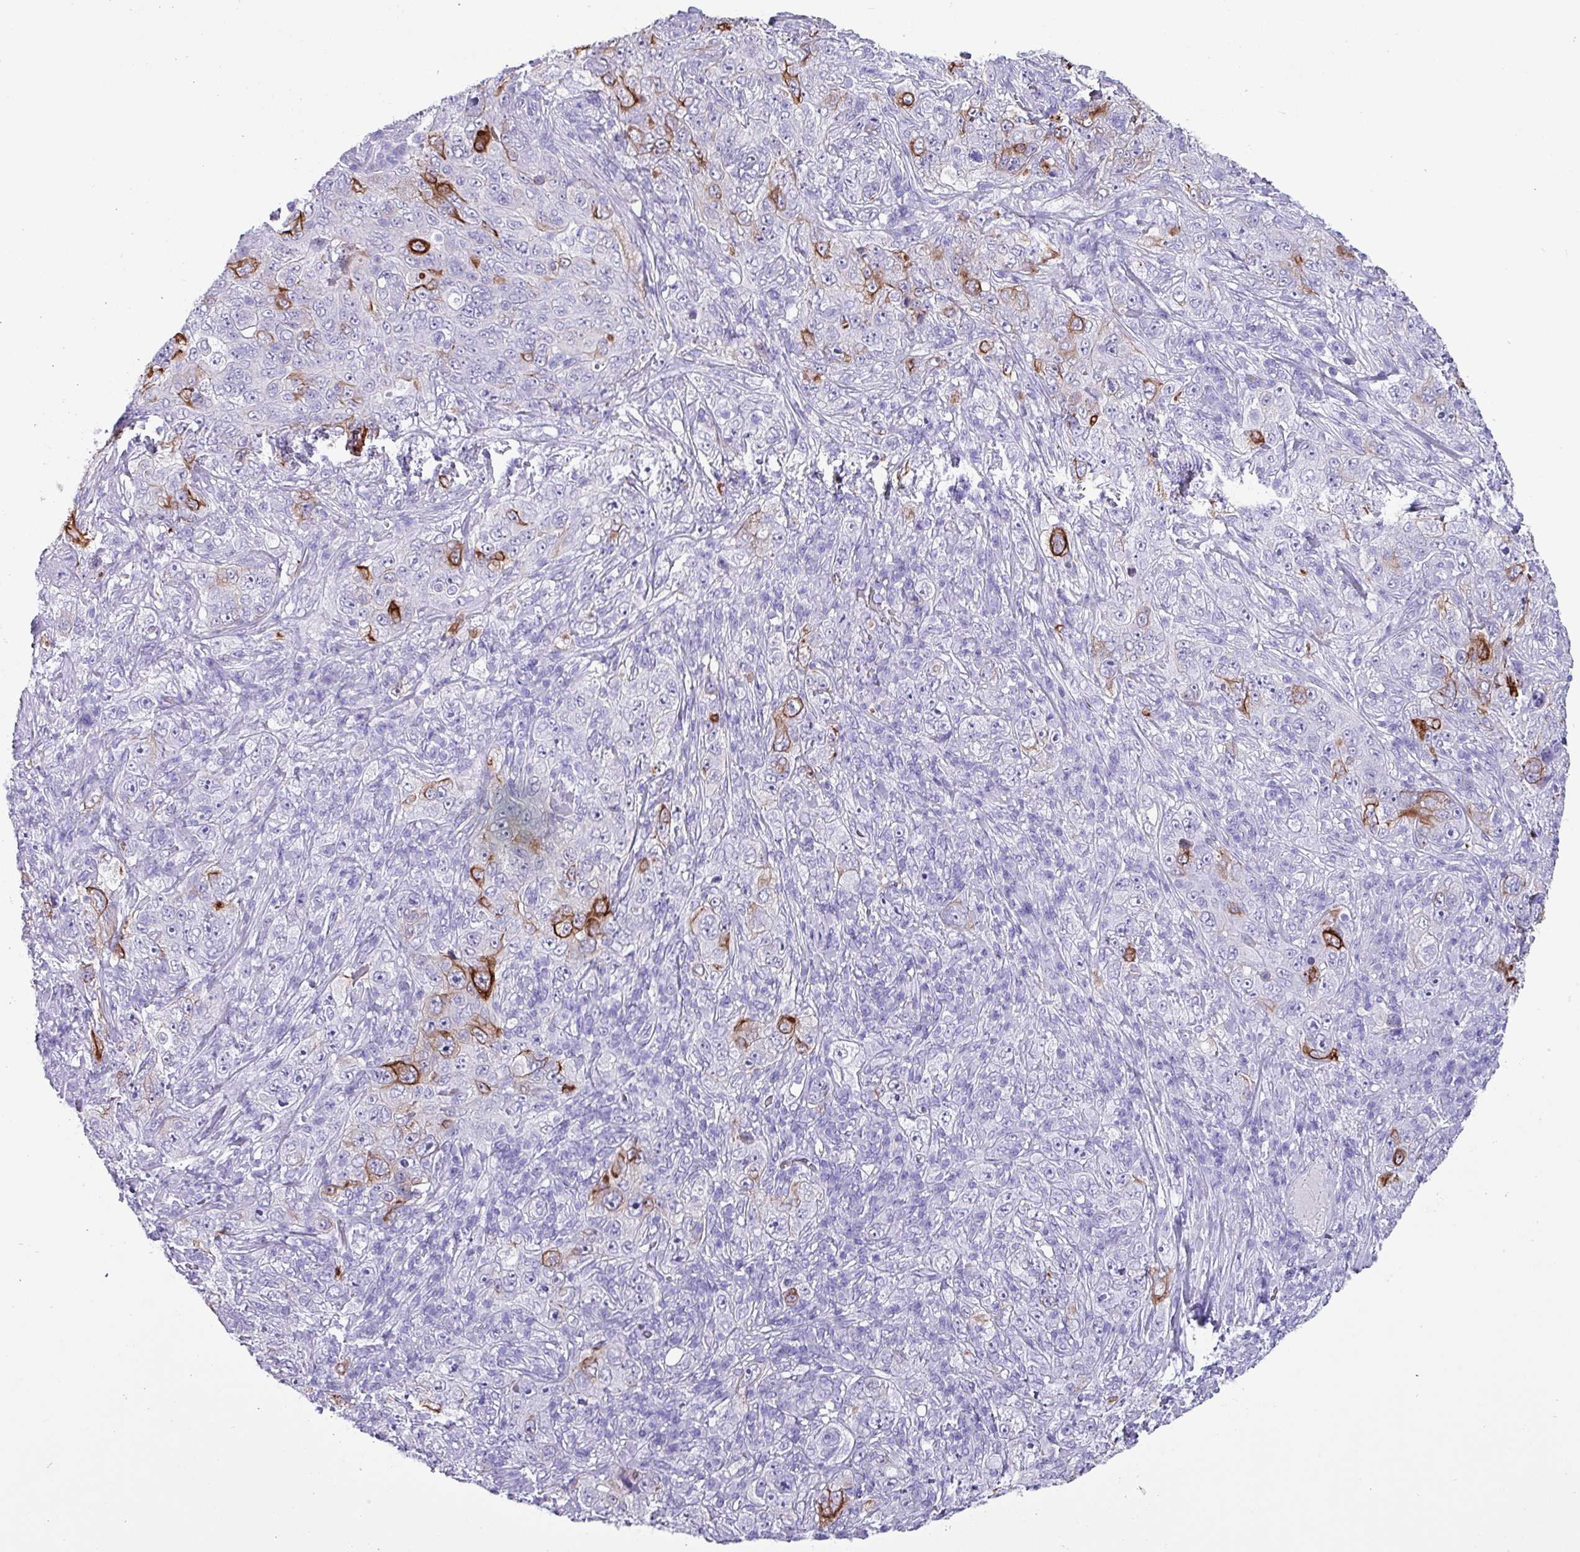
{"staining": {"intensity": "strong", "quantity": "<25%", "location": "cytoplasmic/membranous"}, "tissue": "pancreatic cancer", "cell_type": "Tumor cells", "image_type": "cancer", "snomed": [{"axis": "morphology", "description": "Adenocarcinoma, NOS"}, {"axis": "topography", "description": "Pancreas"}], "caption": "Pancreatic adenocarcinoma stained for a protein (brown) shows strong cytoplasmic/membranous positive expression in approximately <25% of tumor cells.", "gene": "KRT6C", "patient": {"sex": "male", "age": 68}}